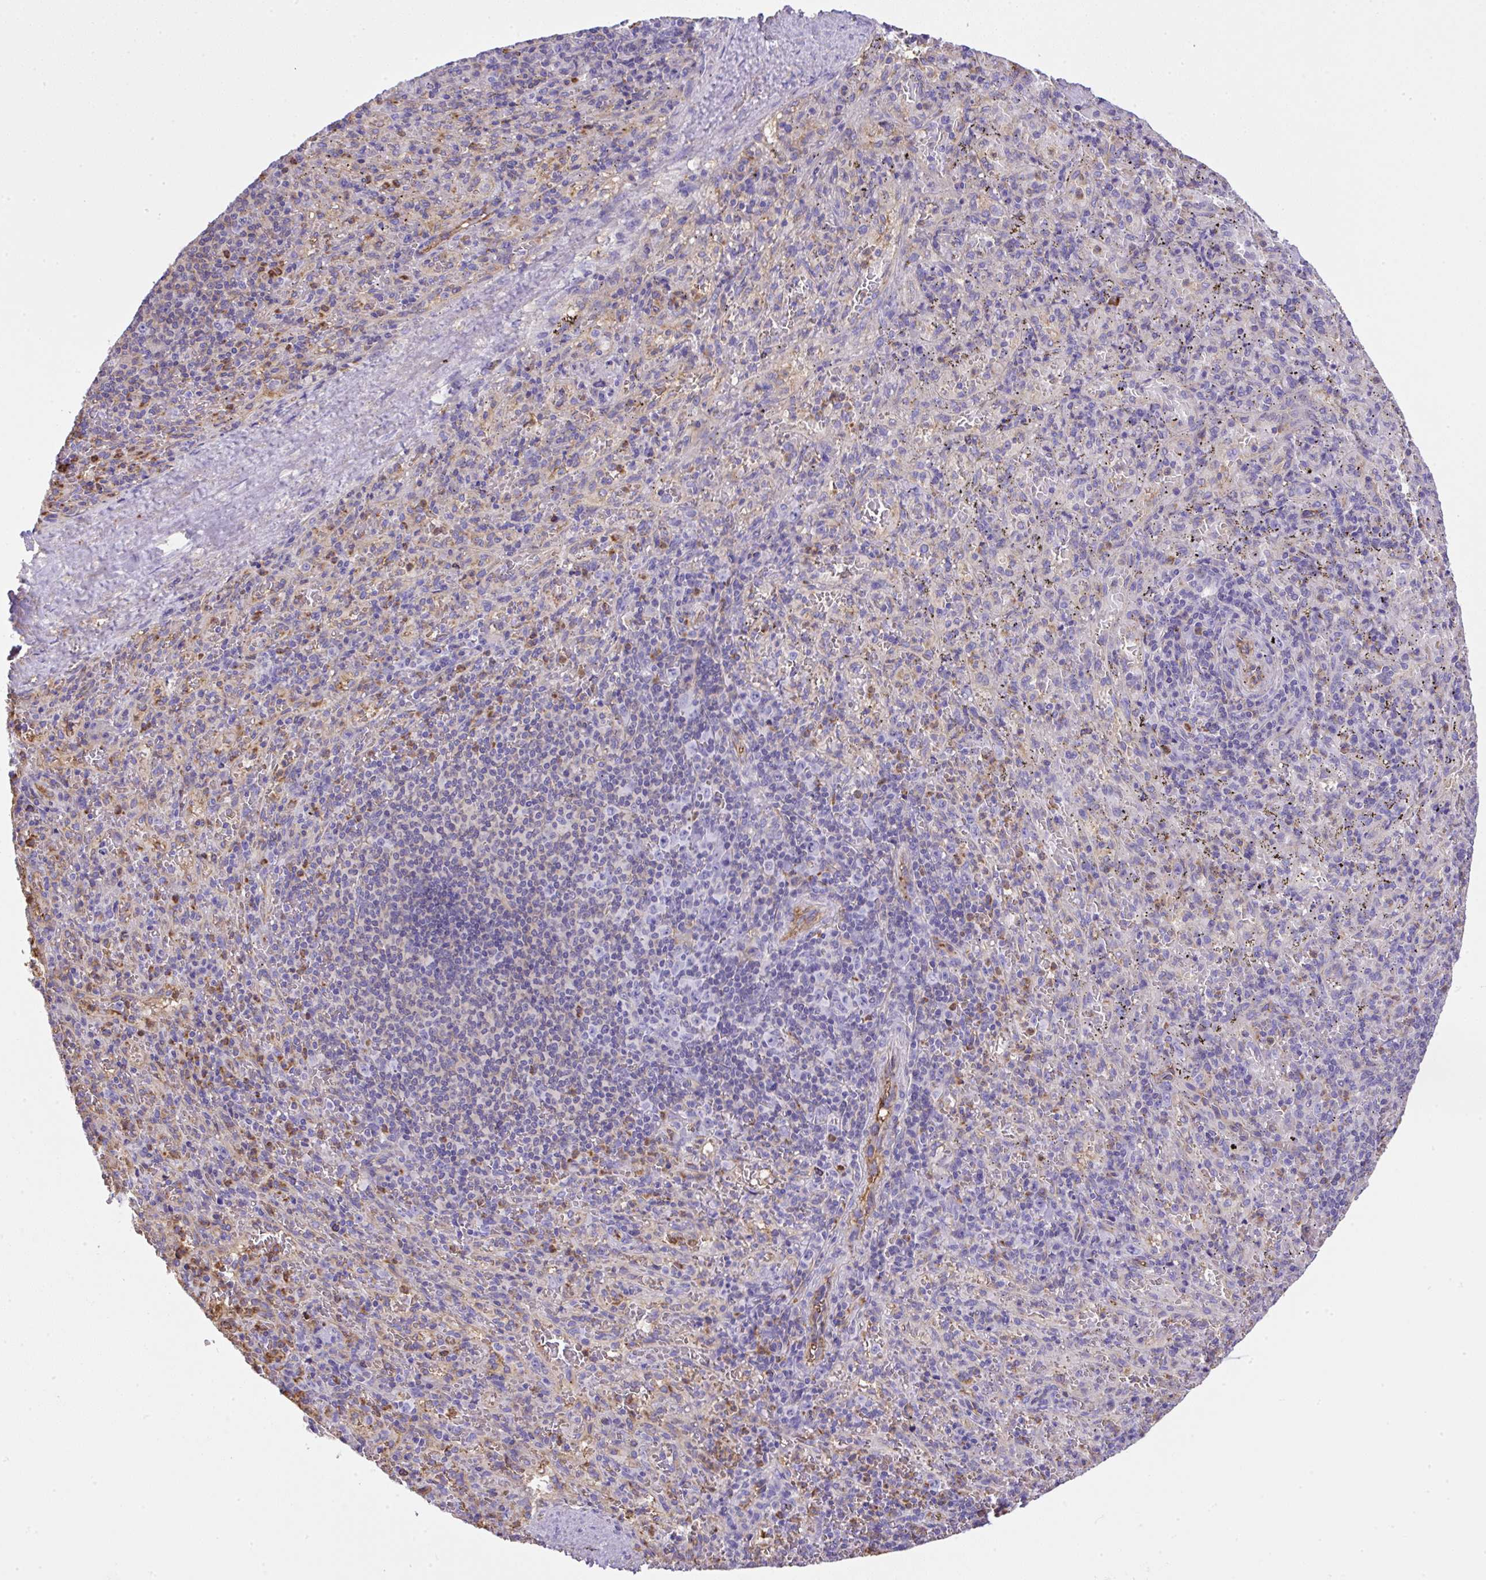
{"staining": {"intensity": "negative", "quantity": "none", "location": "none"}, "tissue": "spleen", "cell_type": "Cells in red pulp", "image_type": "normal", "snomed": [{"axis": "morphology", "description": "Normal tissue, NOS"}, {"axis": "topography", "description": "Spleen"}], "caption": "DAB (3,3'-diaminobenzidine) immunohistochemical staining of unremarkable spleen reveals no significant expression in cells in red pulp.", "gene": "MAGEB5", "patient": {"sex": "male", "age": 57}}